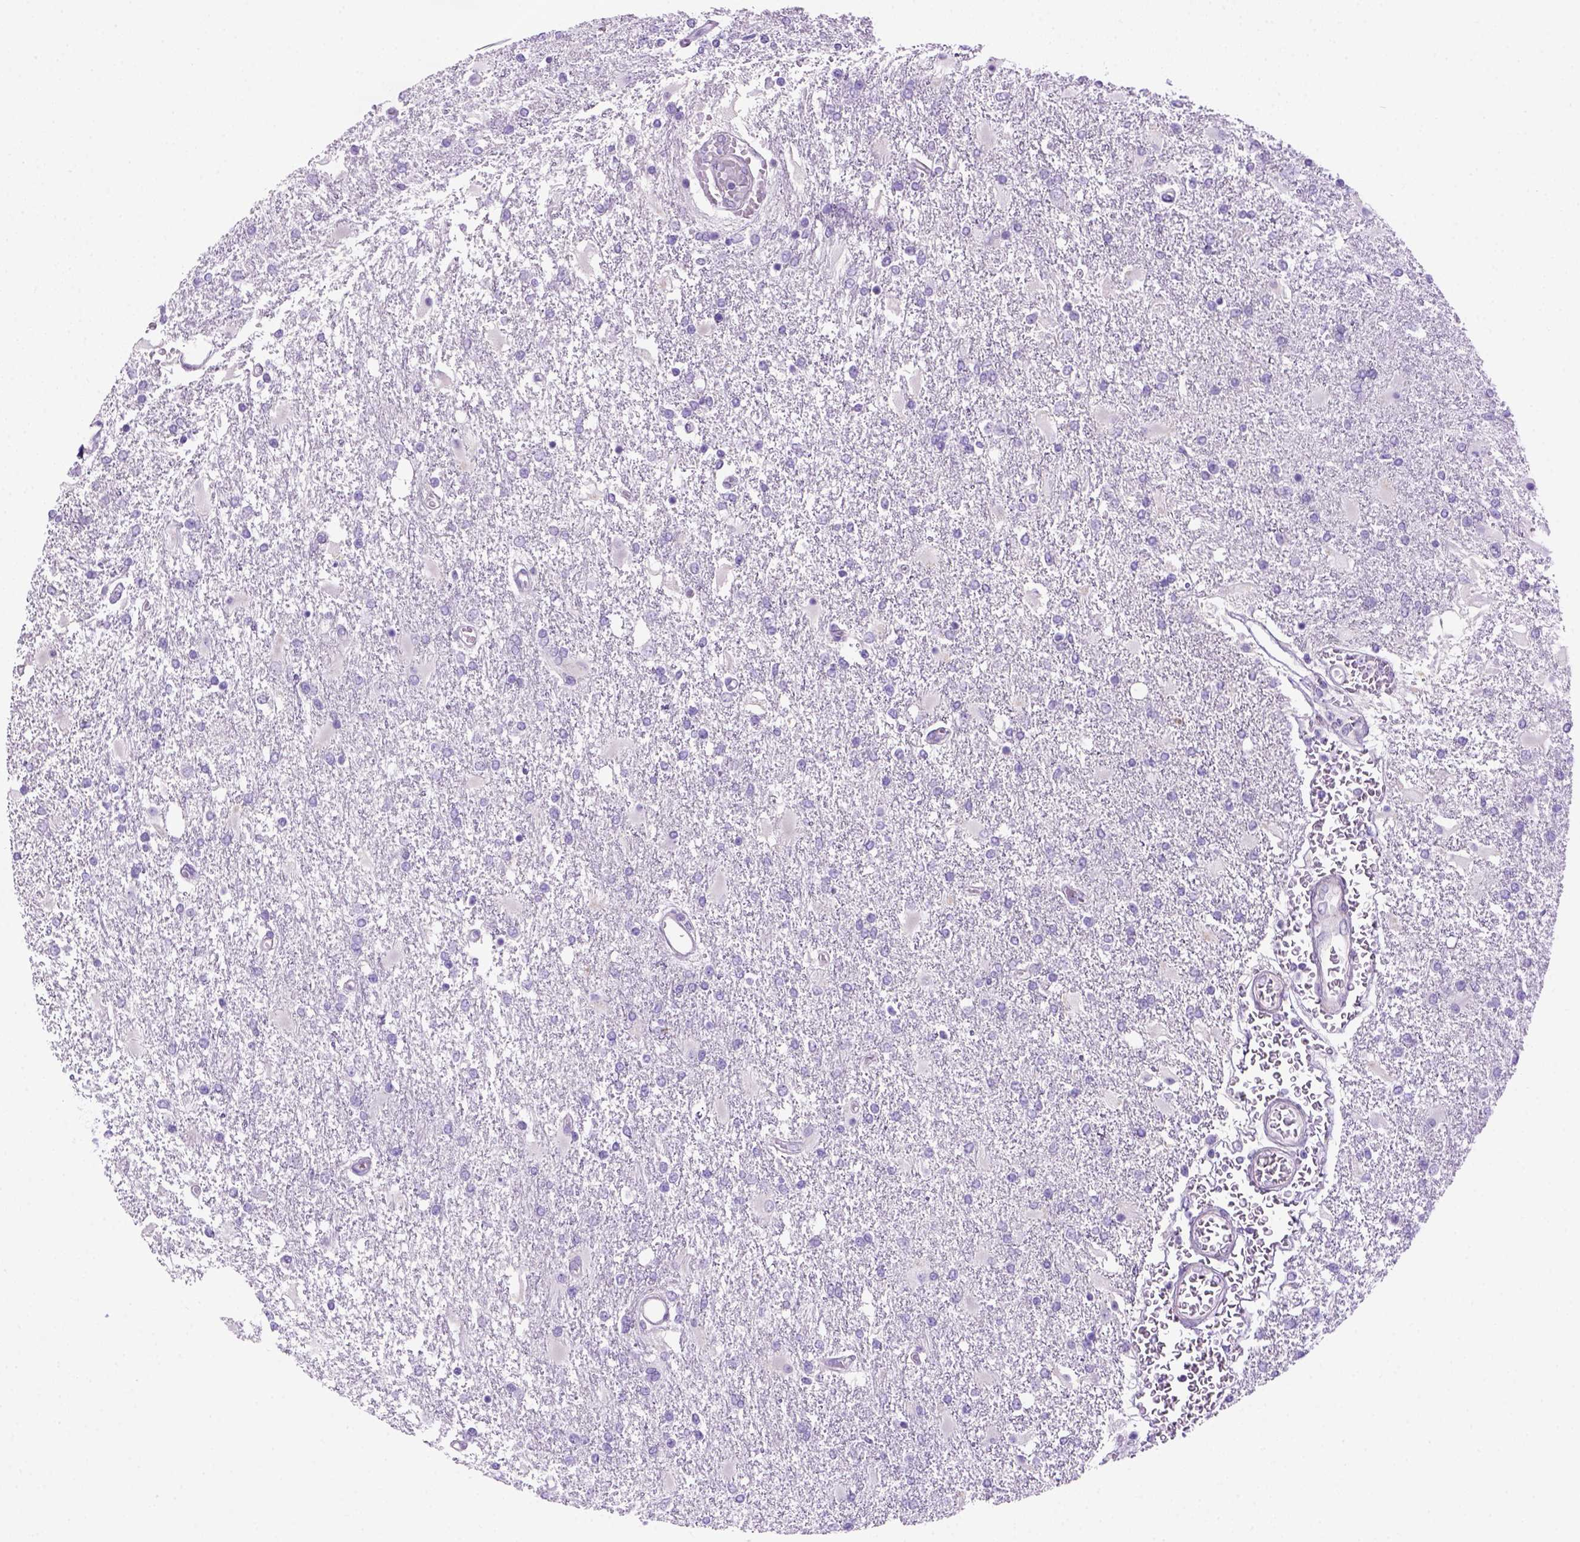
{"staining": {"intensity": "negative", "quantity": "none", "location": "none"}, "tissue": "glioma", "cell_type": "Tumor cells", "image_type": "cancer", "snomed": [{"axis": "morphology", "description": "Glioma, malignant, High grade"}, {"axis": "topography", "description": "Cerebral cortex"}], "caption": "Immunohistochemistry (IHC) histopathology image of neoplastic tissue: human malignant glioma (high-grade) stained with DAB demonstrates no significant protein positivity in tumor cells. (DAB (3,3'-diaminobenzidine) immunohistochemistry (IHC), high magnification).", "gene": "DNAH11", "patient": {"sex": "male", "age": 79}}